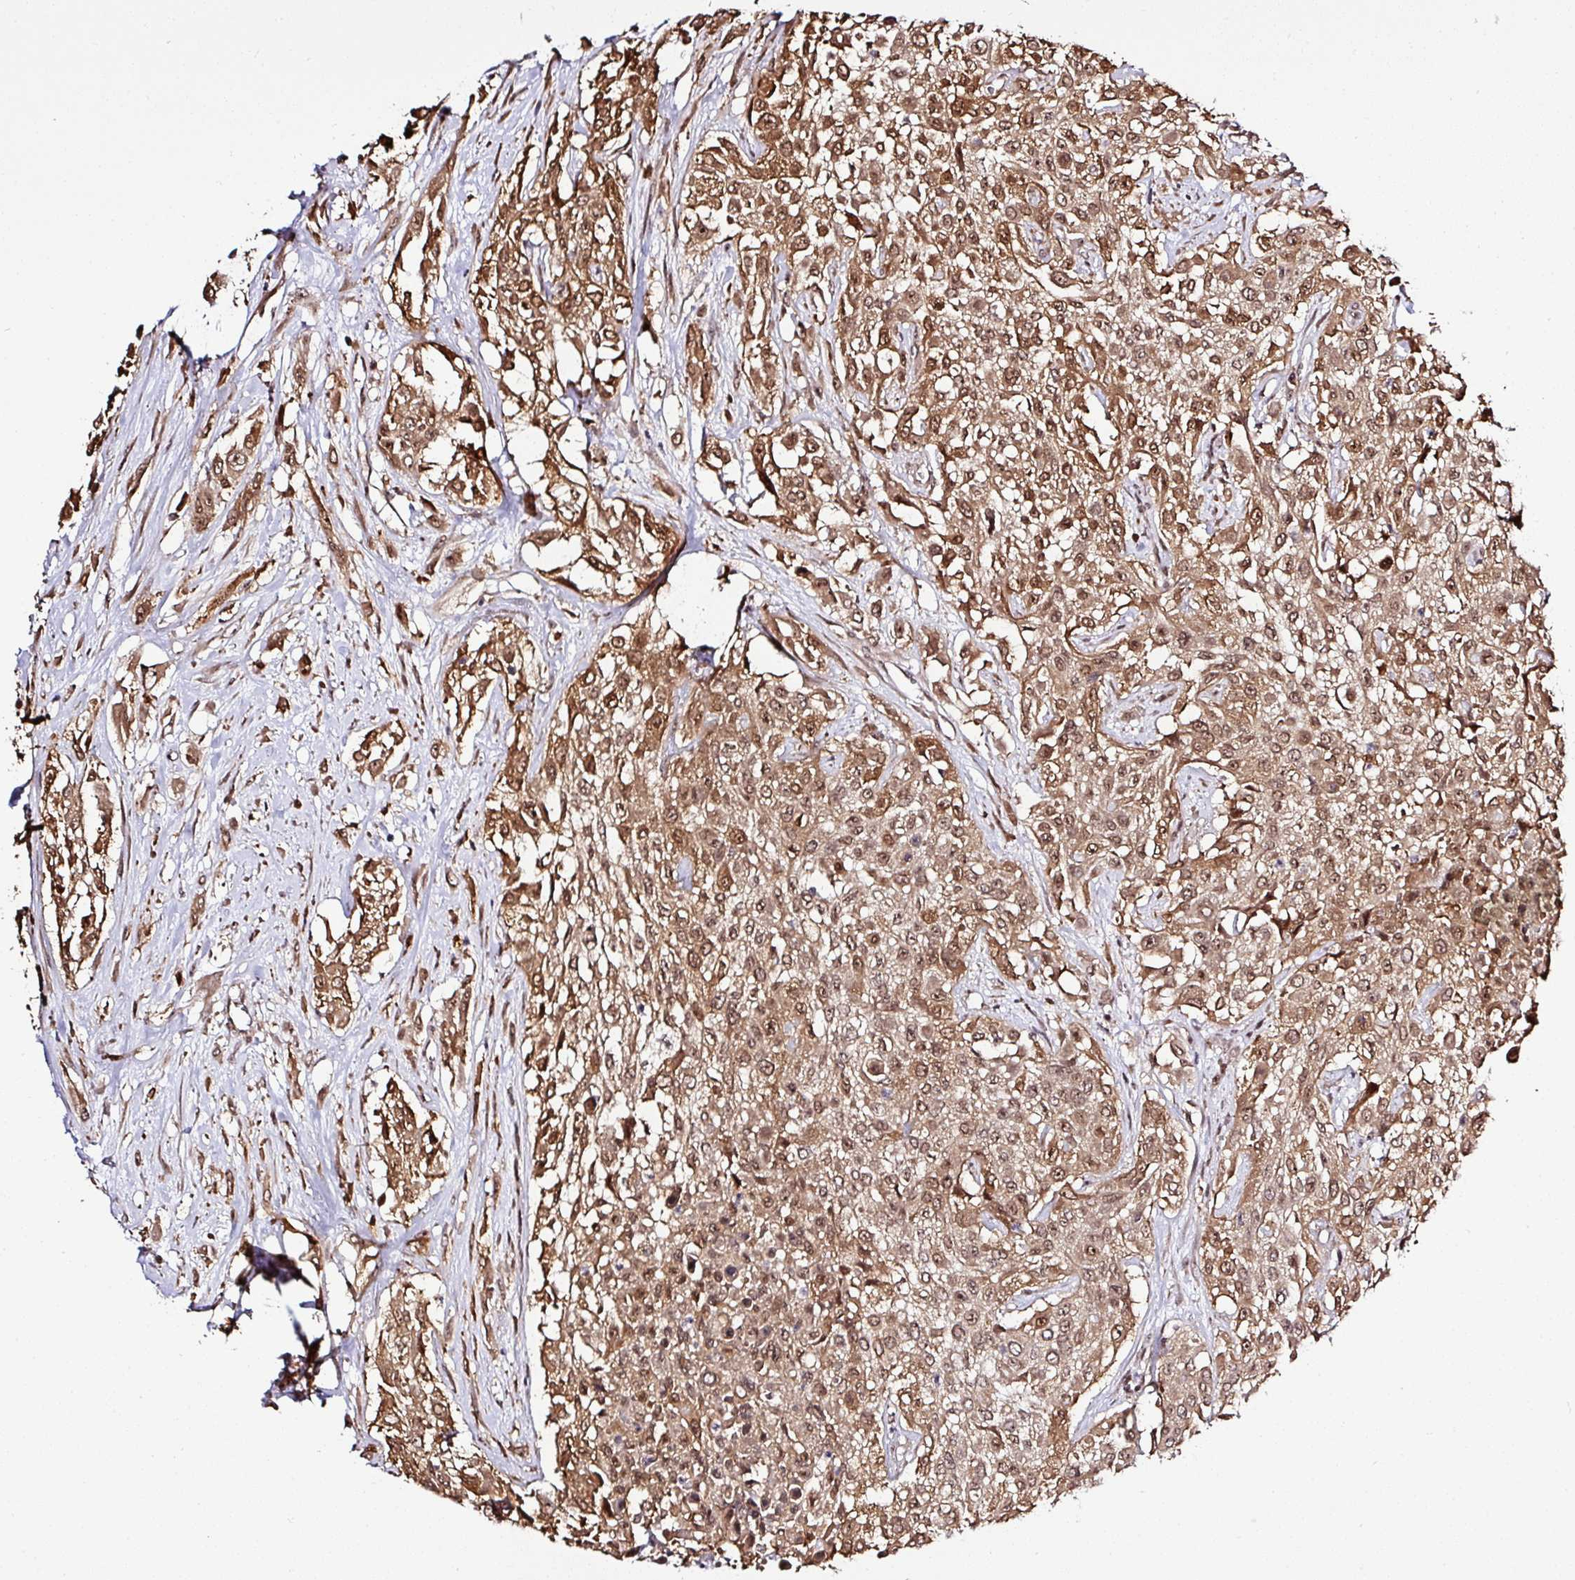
{"staining": {"intensity": "moderate", "quantity": ">75%", "location": "cytoplasmic/membranous,nuclear"}, "tissue": "urothelial cancer", "cell_type": "Tumor cells", "image_type": "cancer", "snomed": [{"axis": "morphology", "description": "Urothelial carcinoma, High grade"}, {"axis": "topography", "description": "Urinary bladder"}], "caption": "About >75% of tumor cells in urothelial cancer exhibit moderate cytoplasmic/membranous and nuclear protein expression as visualized by brown immunohistochemical staining.", "gene": "FAM153A", "patient": {"sex": "male", "age": 57}}